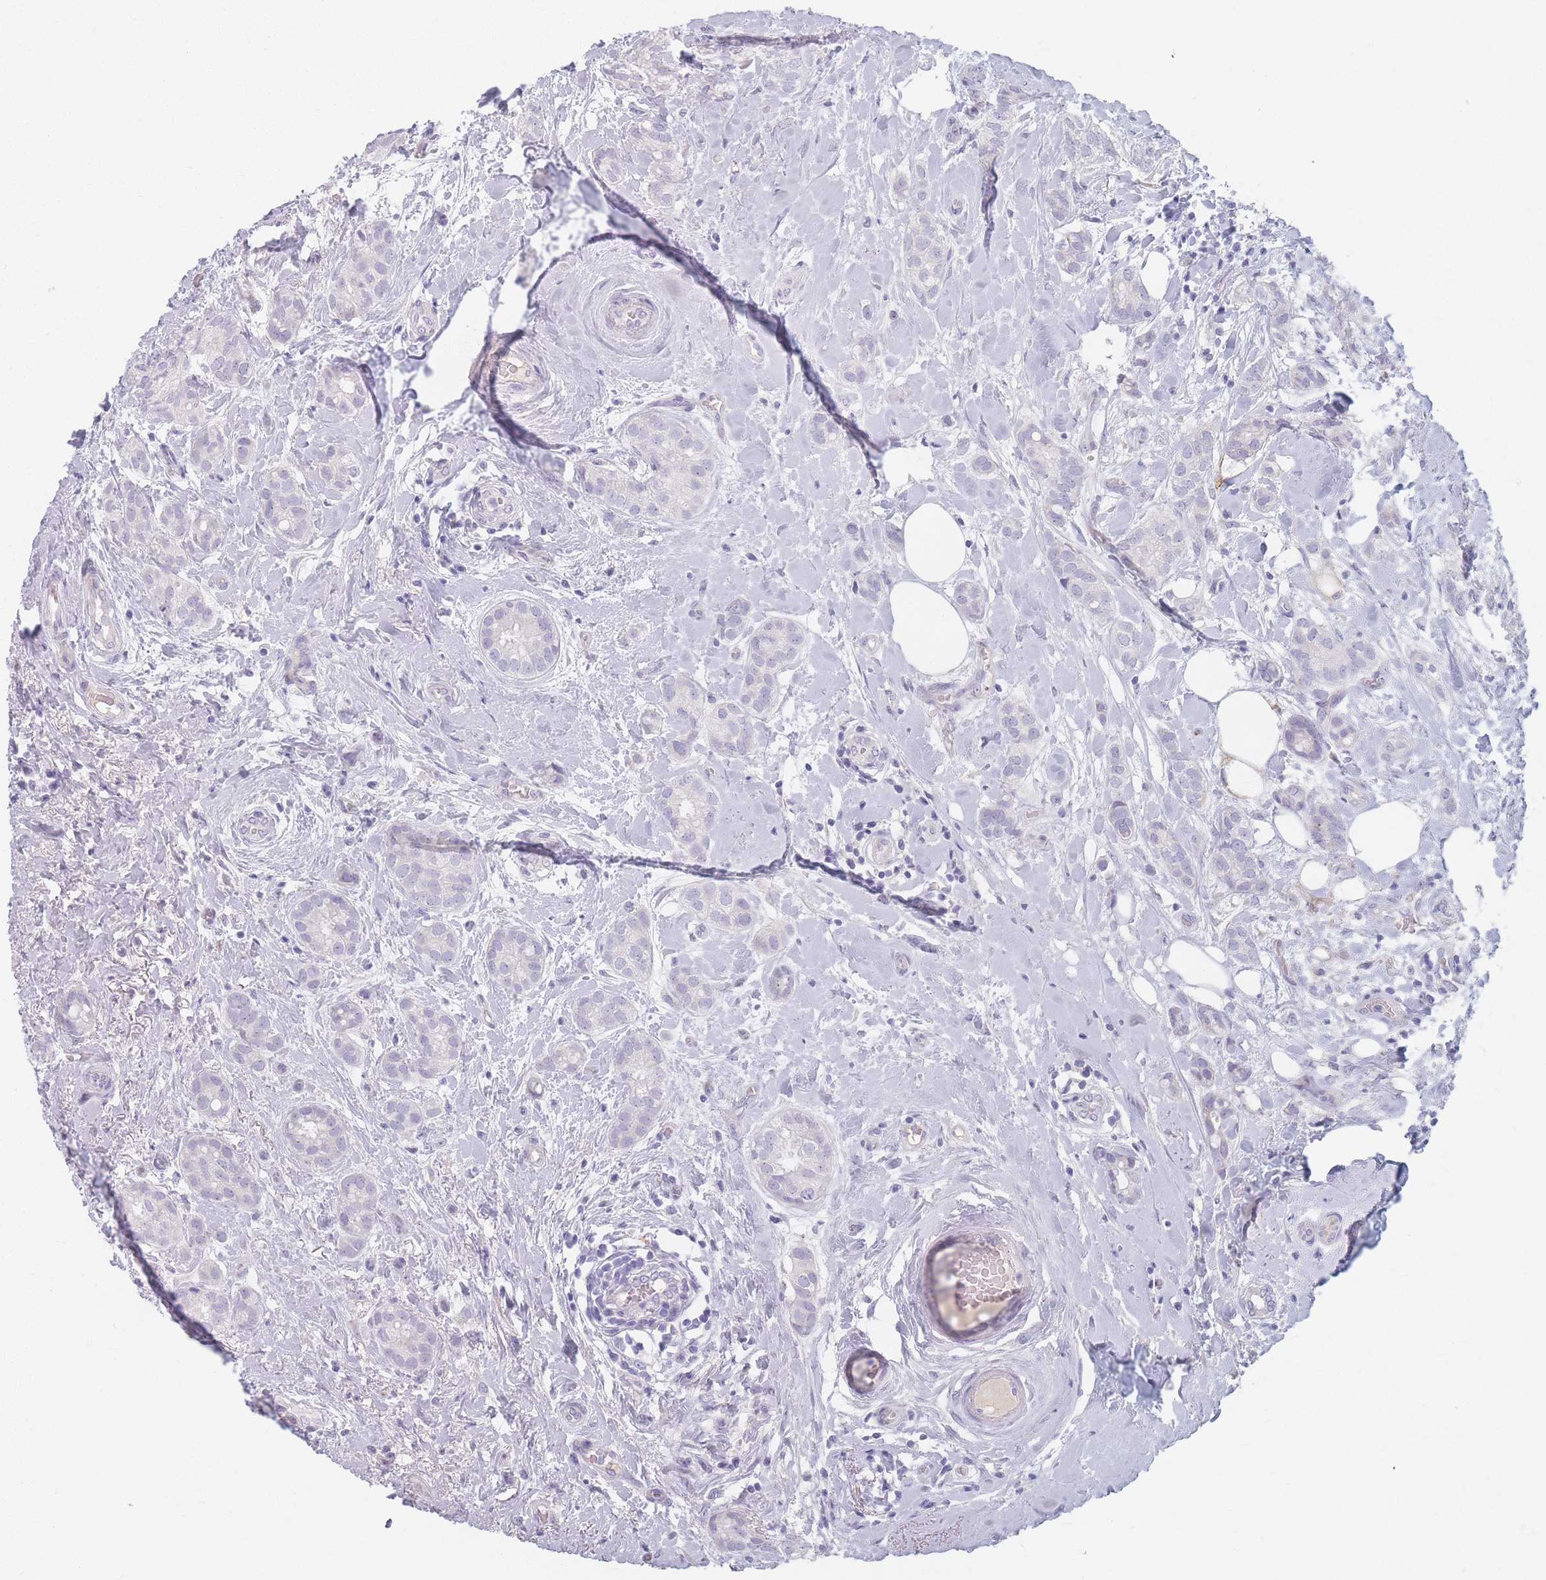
{"staining": {"intensity": "negative", "quantity": "none", "location": "none"}, "tissue": "breast cancer", "cell_type": "Tumor cells", "image_type": "cancer", "snomed": [{"axis": "morphology", "description": "Duct carcinoma"}, {"axis": "topography", "description": "Breast"}], "caption": "Immunohistochemistry of human breast infiltrating ductal carcinoma exhibits no positivity in tumor cells. (DAB (3,3'-diaminobenzidine) immunohistochemistry (IHC) visualized using brightfield microscopy, high magnification).", "gene": "PIGM", "patient": {"sex": "female", "age": 73}}